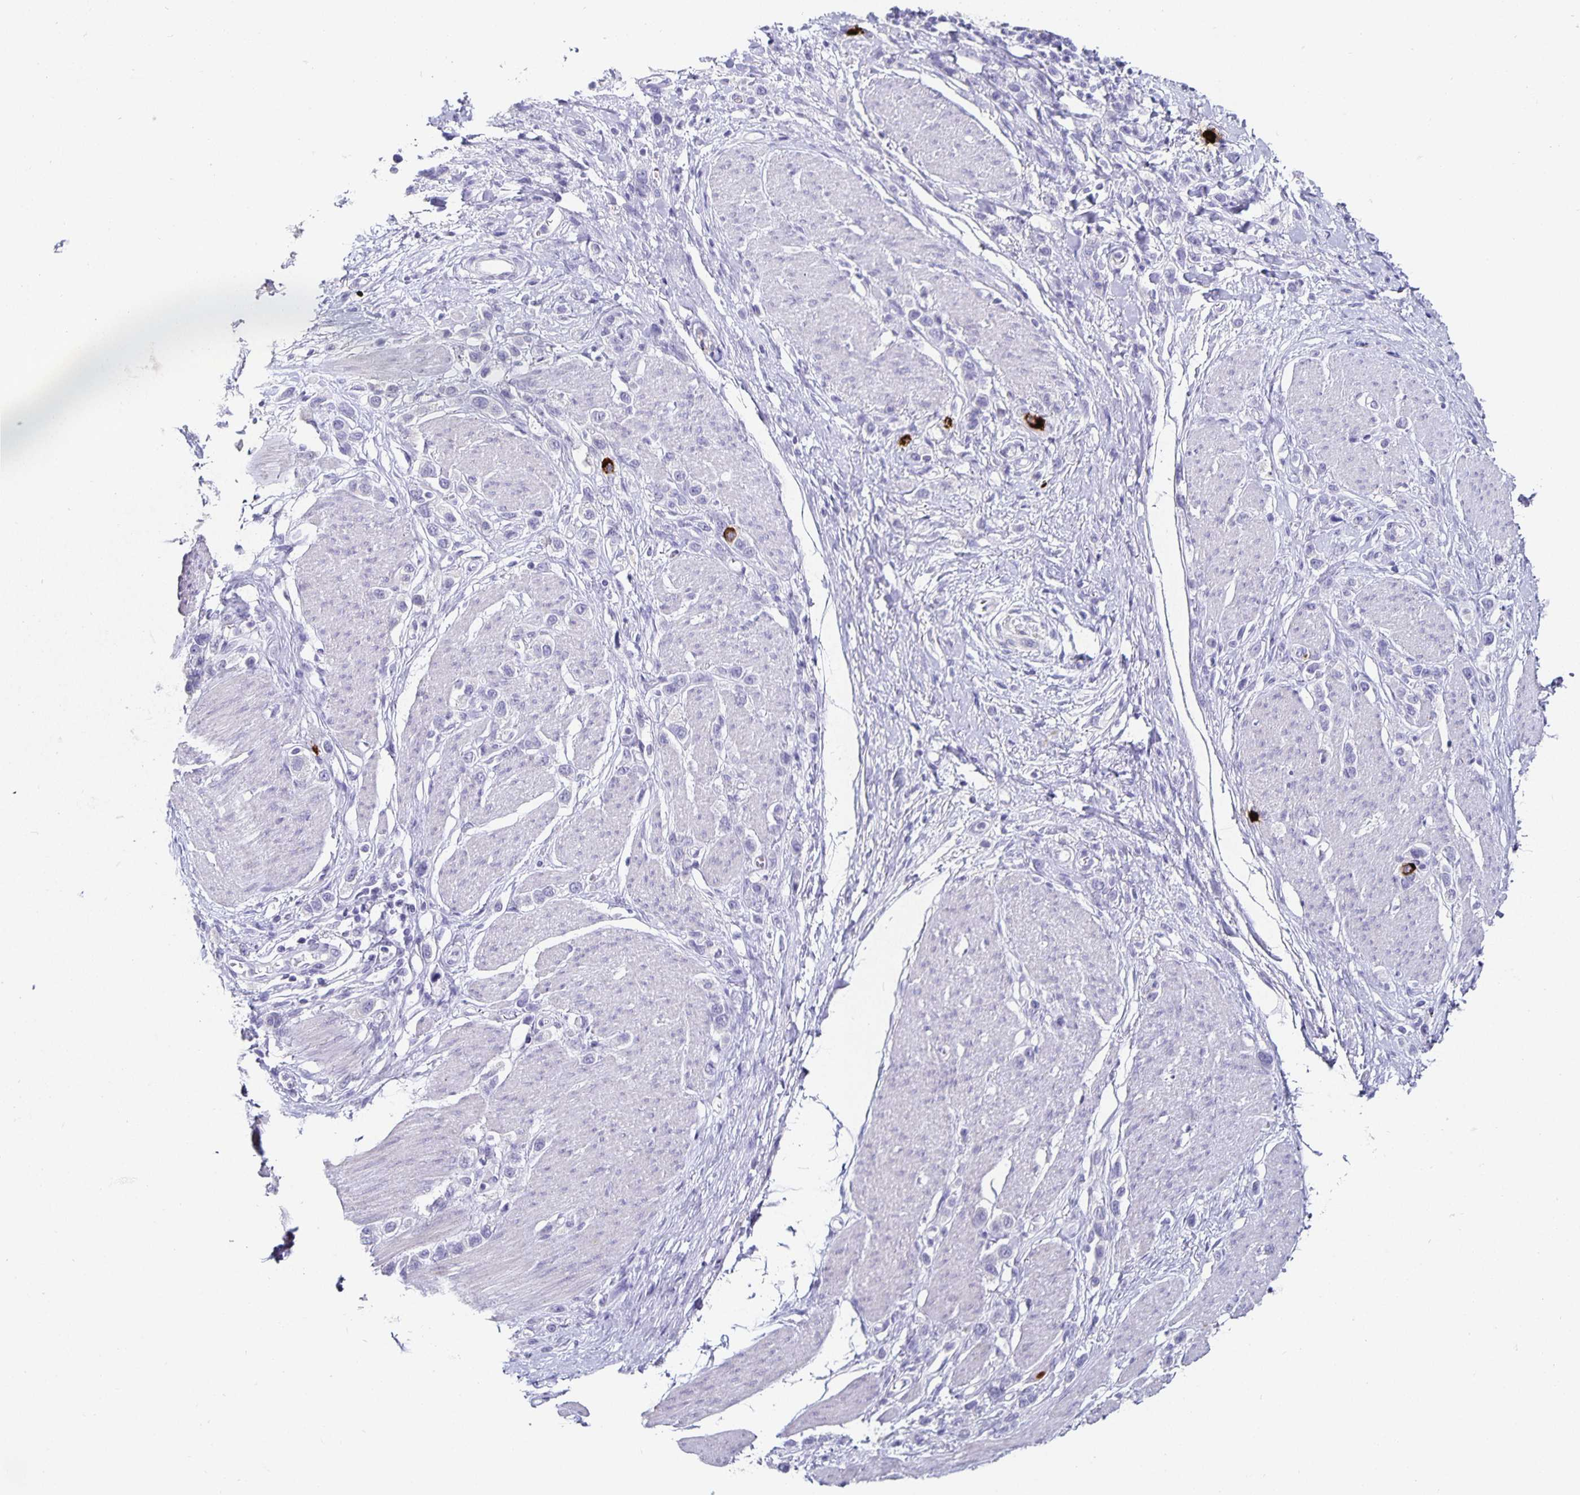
{"staining": {"intensity": "negative", "quantity": "none", "location": "none"}, "tissue": "stomach cancer", "cell_type": "Tumor cells", "image_type": "cancer", "snomed": [{"axis": "morphology", "description": "Adenocarcinoma, NOS"}, {"axis": "topography", "description": "Stomach"}], "caption": "The immunohistochemistry (IHC) histopathology image has no significant expression in tumor cells of stomach cancer (adenocarcinoma) tissue. (DAB IHC, high magnification).", "gene": "CHGA", "patient": {"sex": "female", "age": 65}}